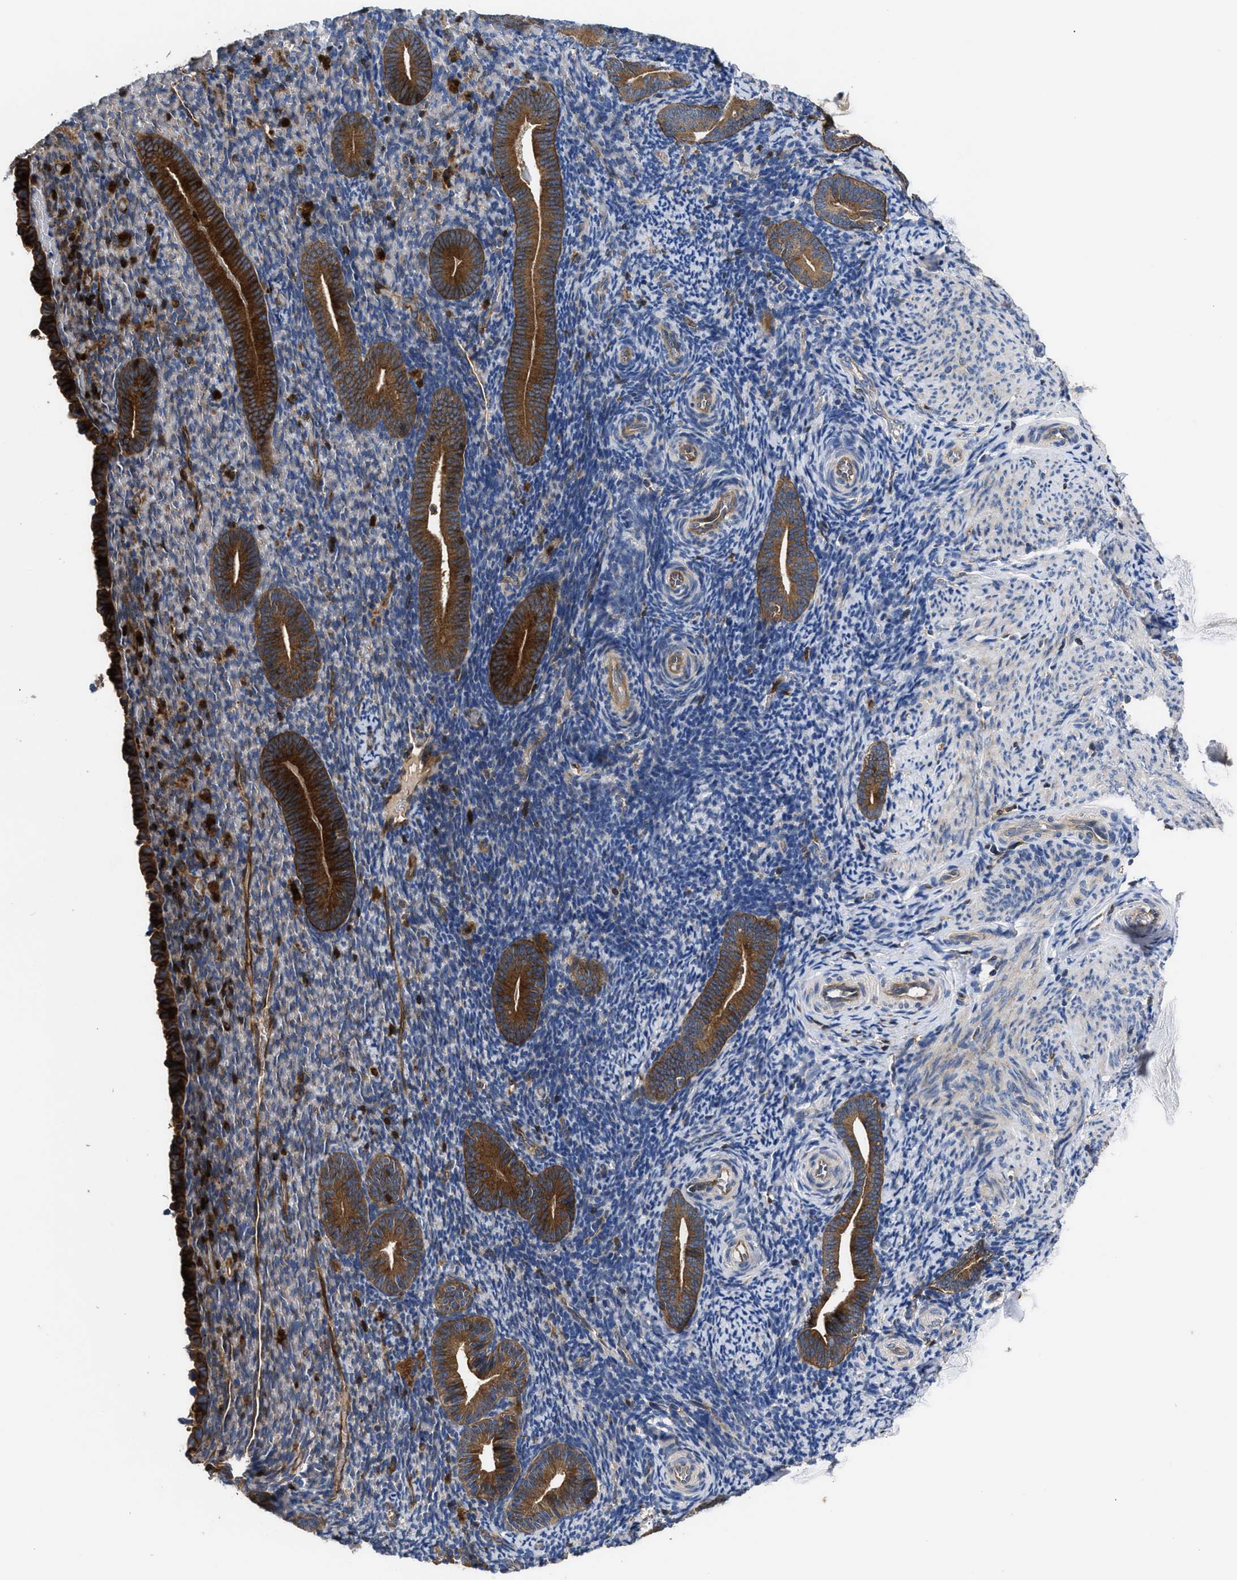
{"staining": {"intensity": "weak", "quantity": "<25%", "location": "cytoplasmic/membranous"}, "tissue": "endometrium", "cell_type": "Cells in endometrial stroma", "image_type": "normal", "snomed": [{"axis": "morphology", "description": "Normal tissue, NOS"}, {"axis": "topography", "description": "Endometrium"}], "caption": "Immunohistochemistry histopathology image of benign endometrium: human endometrium stained with DAB (3,3'-diaminobenzidine) exhibits no significant protein staining in cells in endometrial stroma.", "gene": "YBEY", "patient": {"sex": "female", "age": 51}}